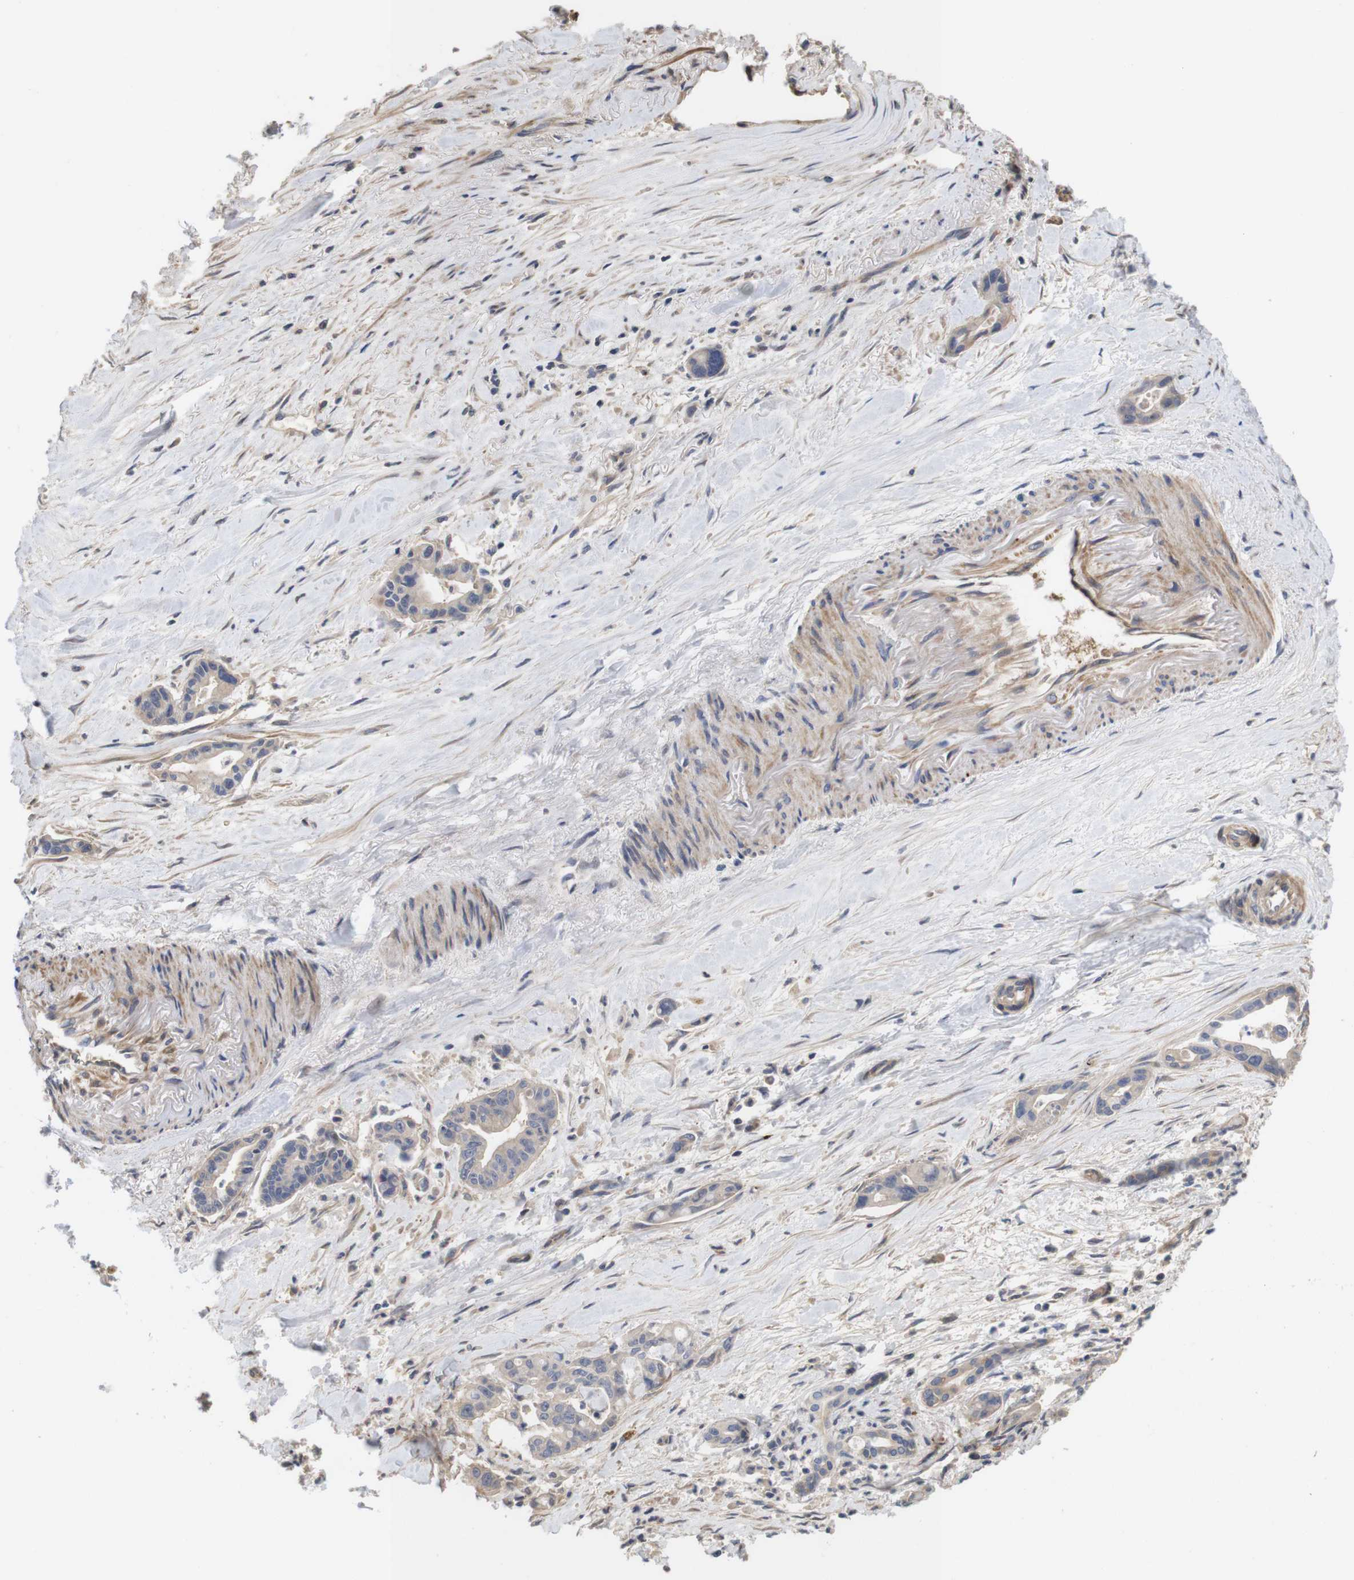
{"staining": {"intensity": "weak", "quantity": "<25%", "location": "cytoplasmic/membranous"}, "tissue": "pancreatic cancer", "cell_type": "Tumor cells", "image_type": "cancer", "snomed": [{"axis": "morphology", "description": "Adenocarcinoma, NOS"}, {"axis": "topography", "description": "Pancreas"}], "caption": "Tumor cells are negative for protein expression in human adenocarcinoma (pancreatic). The staining is performed using DAB (3,3'-diaminobenzidine) brown chromogen with nuclei counter-stained in using hematoxylin.", "gene": "SPRY3", "patient": {"sex": "male", "age": 70}}